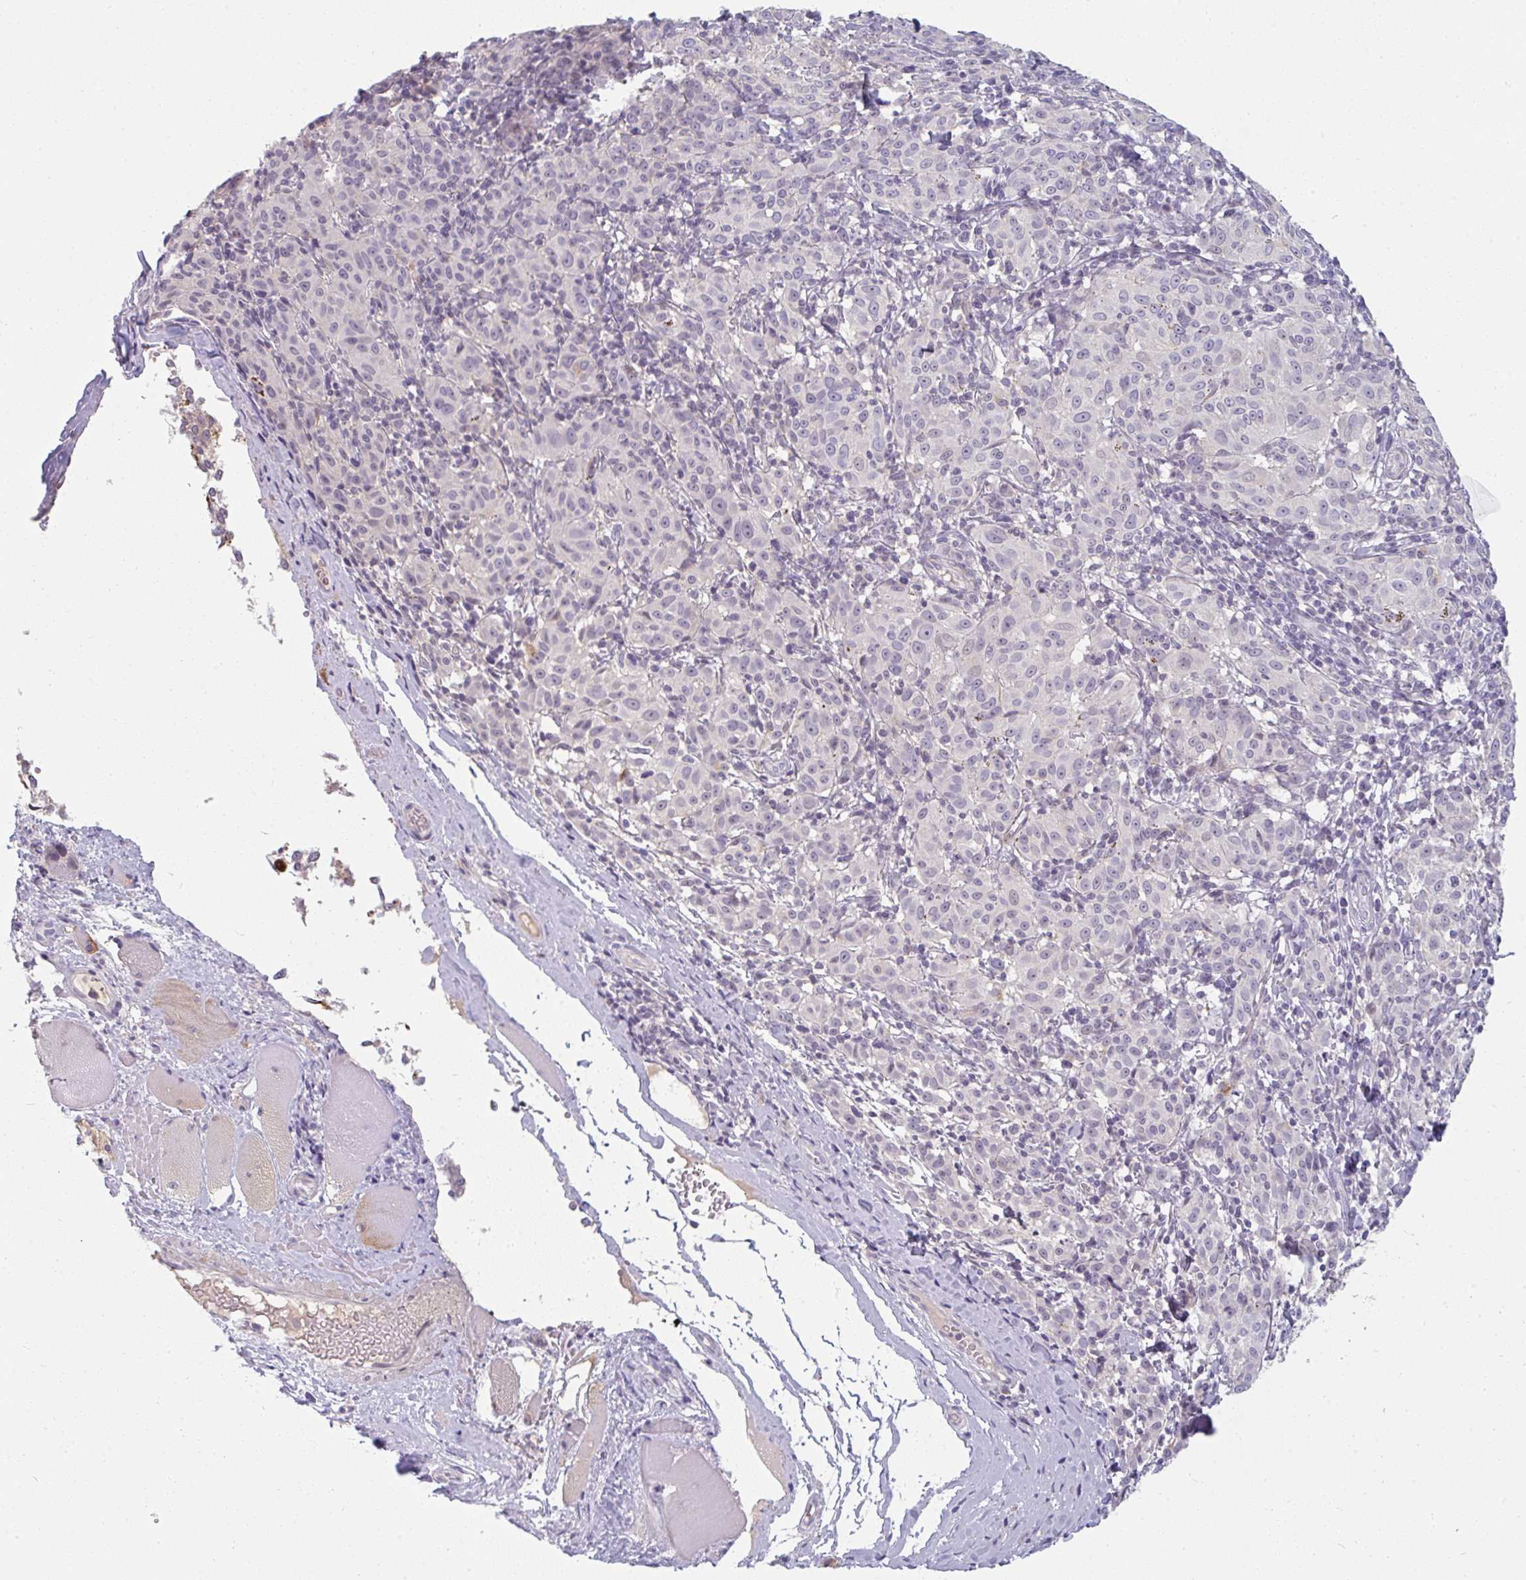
{"staining": {"intensity": "negative", "quantity": "none", "location": "none"}, "tissue": "melanoma", "cell_type": "Tumor cells", "image_type": "cancer", "snomed": [{"axis": "morphology", "description": "Malignant melanoma, NOS"}, {"axis": "topography", "description": "Skin"}], "caption": "This photomicrograph is of melanoma stained with immunohistochemistry (IHC) to label a protein in brown with the nuclei are counter-stained blue. There is no expression in tumor cells.", "gene": "PPFIA4", "patient": {"sex": "female", "age": 72}}